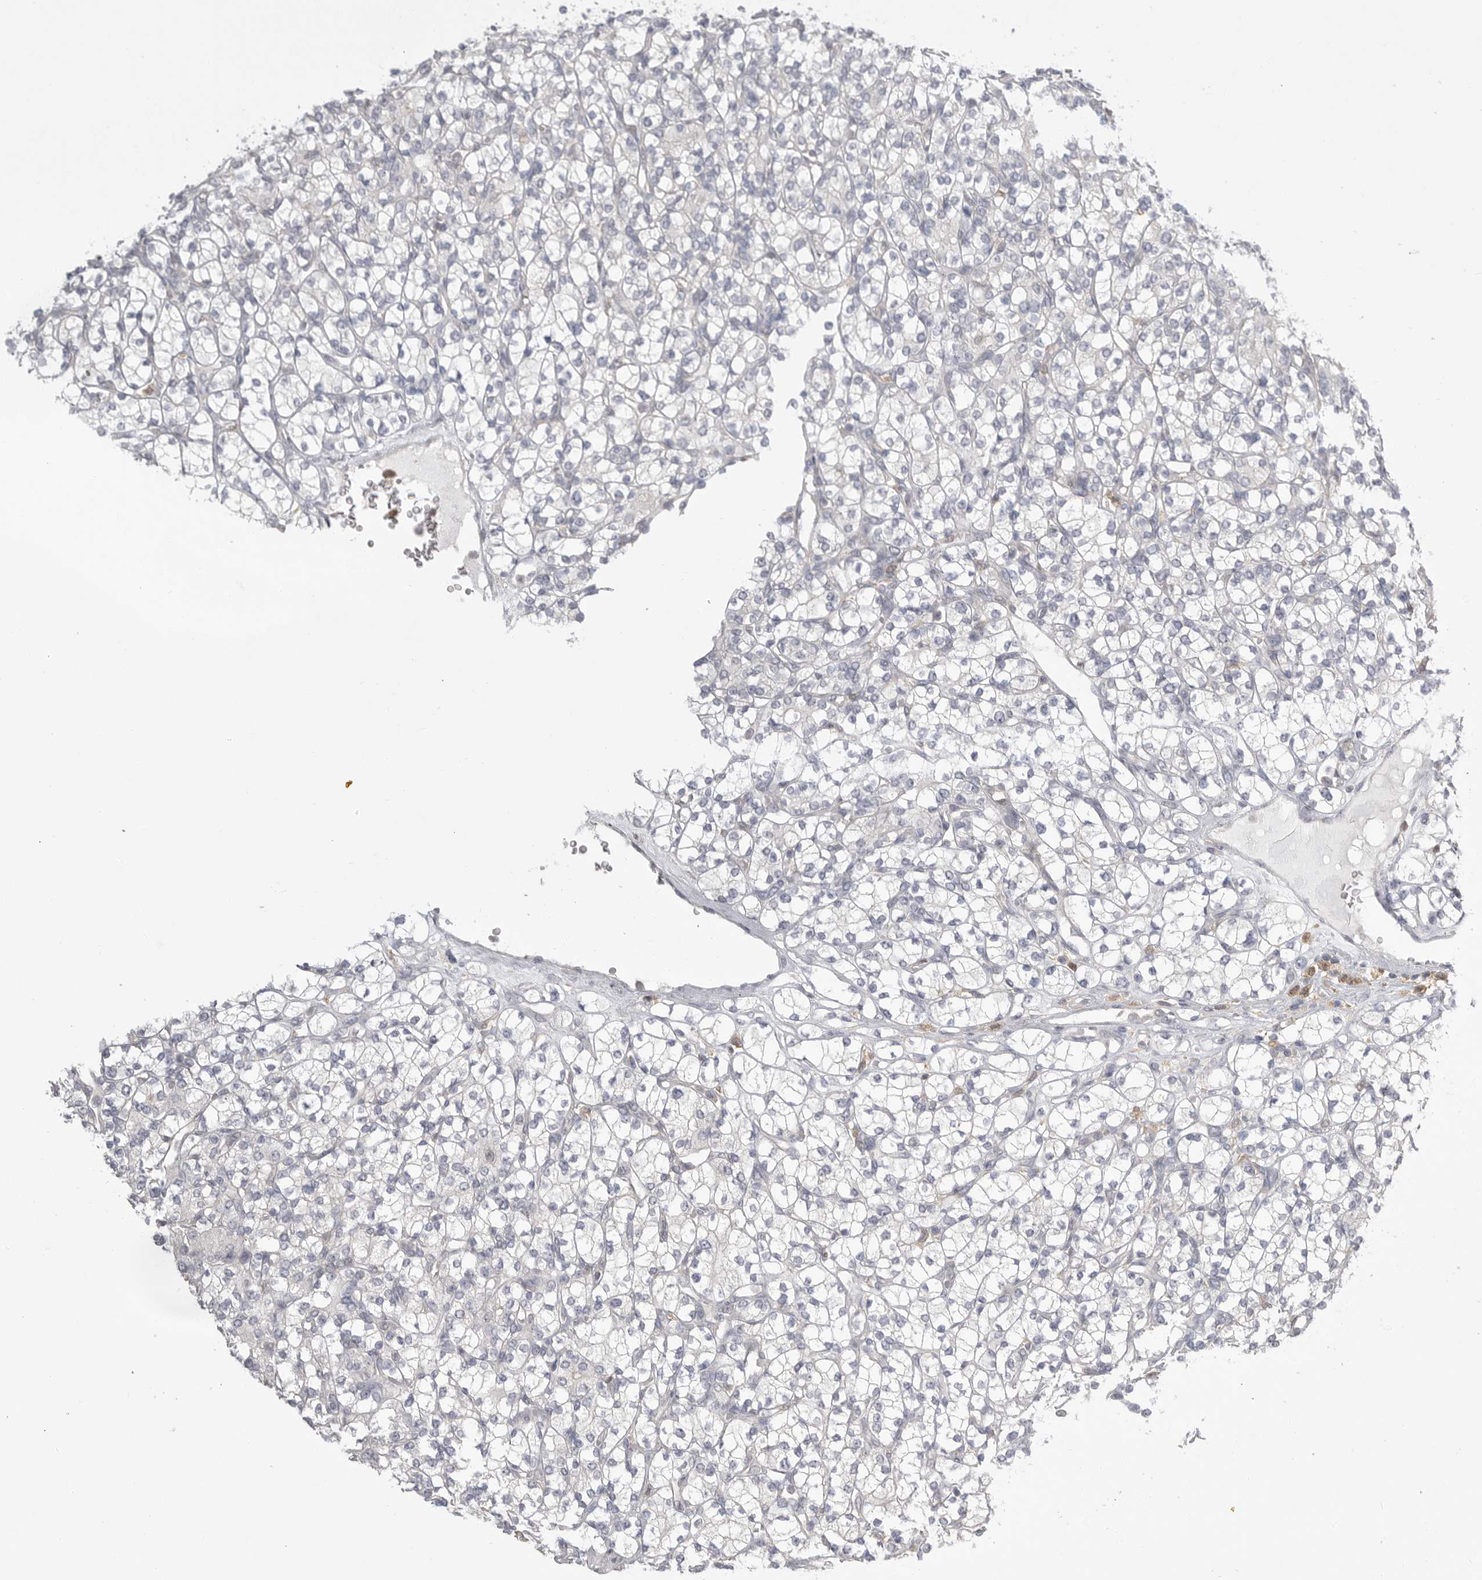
{"staining": {"intensity": "negative", "quantity": "none", "location": "none"}, "tissue": "renal cancer", "cell_type": "Tumor cells", "image_type": "cancer", "snomed": [{"axis": "morphology", "description": "Adenocarcinoma, NOS"}, {"axis": "topography", "description": "Kidney"}], "caption": "IHC image of renal adenocarcinoma stained for a protein (brown), which exhibits no expression in tumor cells.", "gene": "KYAT3", "patient": {"sex": "male", "age": 77}}